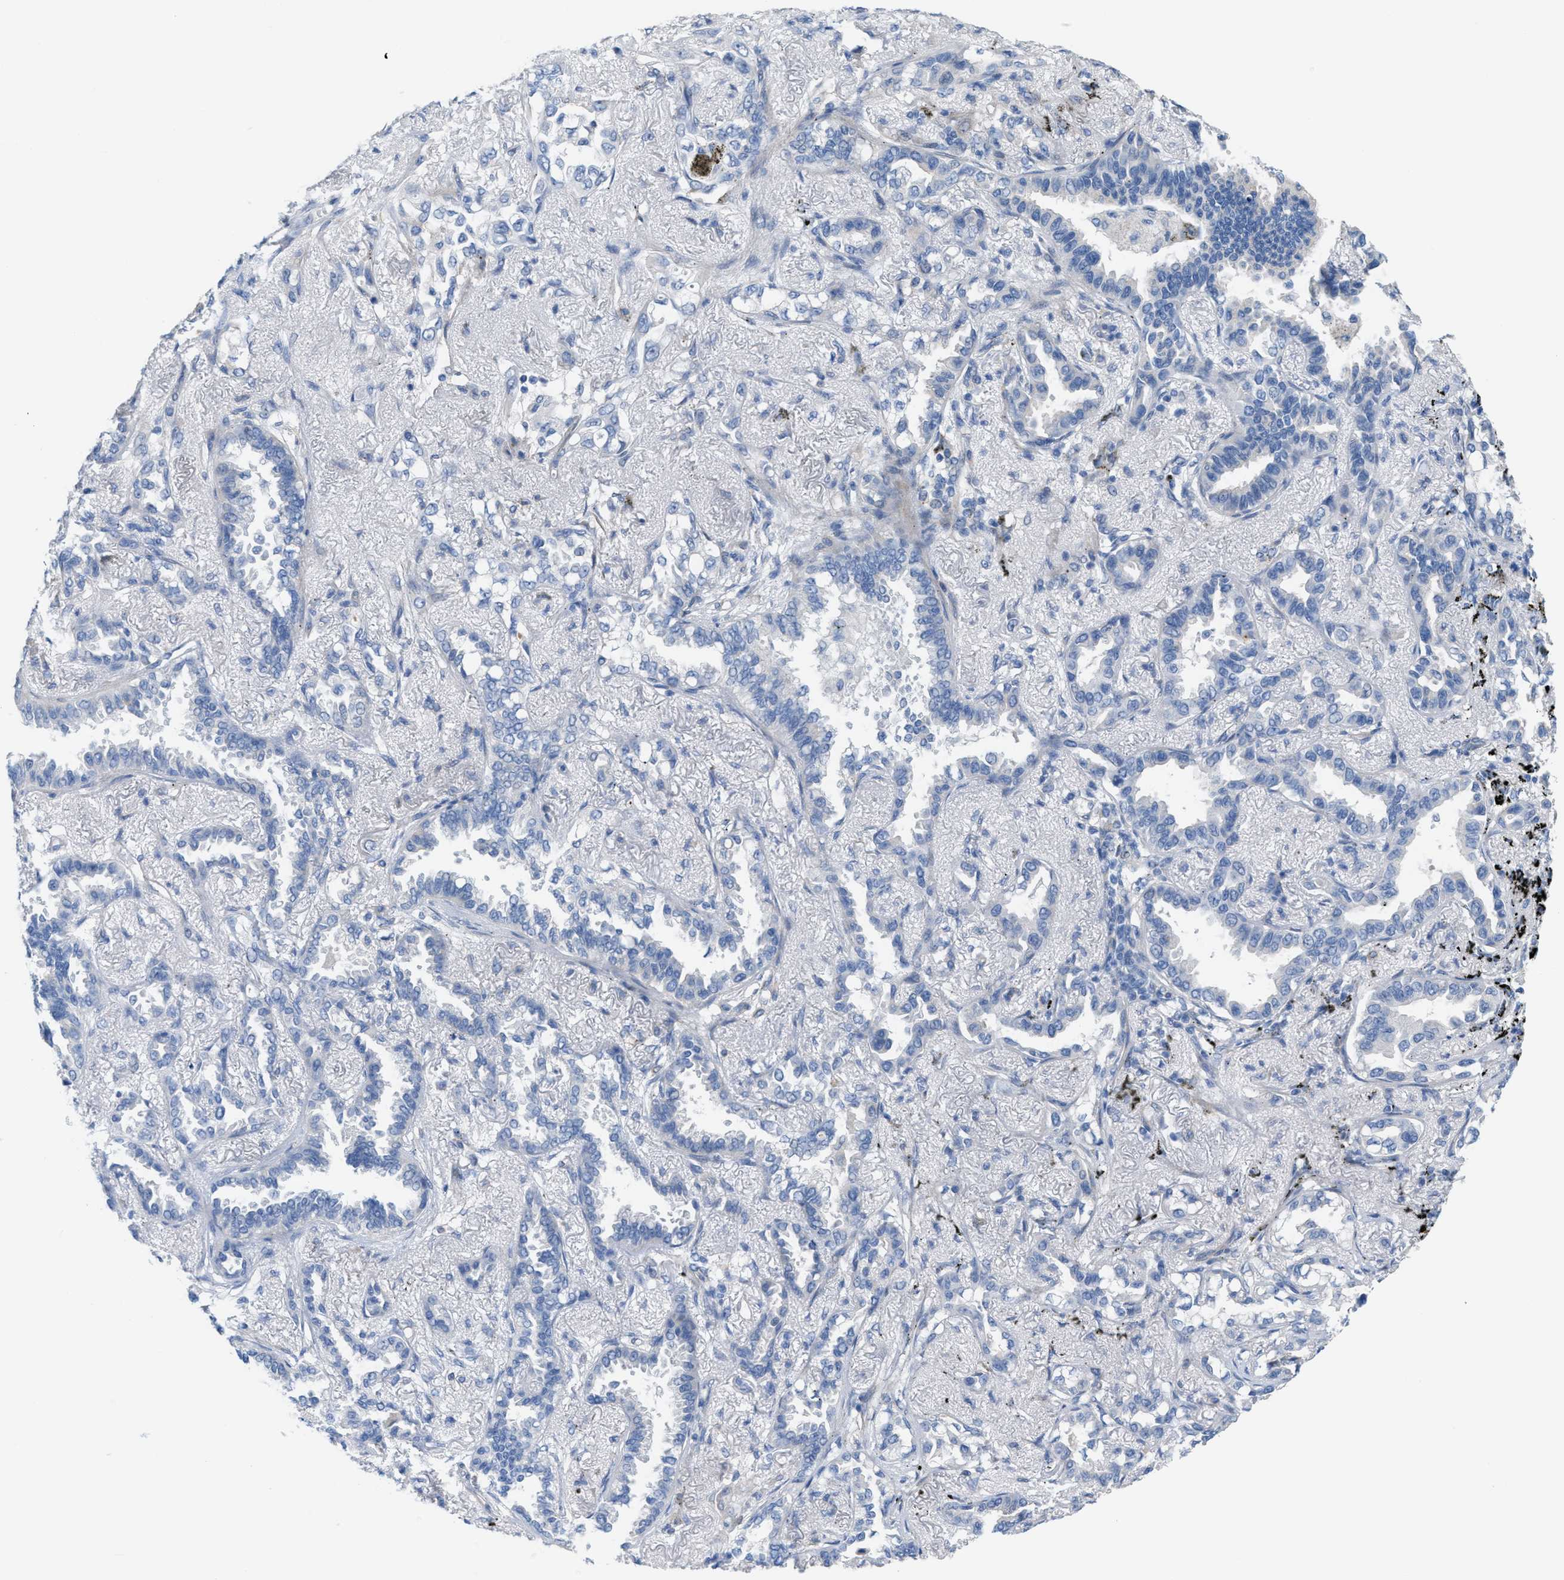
{"staining": {"intensity": "negative", "quantity": "none", "location": "none"}, "tissue": "lung cancer", "cell_type": "Tumor cells", "image_type": "cancer", "snomed": [{"axis": "morphology", "description": "Normal tissue, NOS"}, {"axis": "morphology", "description": "Adenocarcinoma, NOS"}, {"axis": "topography", "description": "Lung"}], "caption": "Immunohistochemical staining of lung cancer (adenocarcinoma) reveals no significant staining in tumor cells. (DAB (3,3'-diaminobenzidine) immunohistochemistry, high magnification).", "gene": "MPP3", "patient": {"sex": "male", "age": 59}}